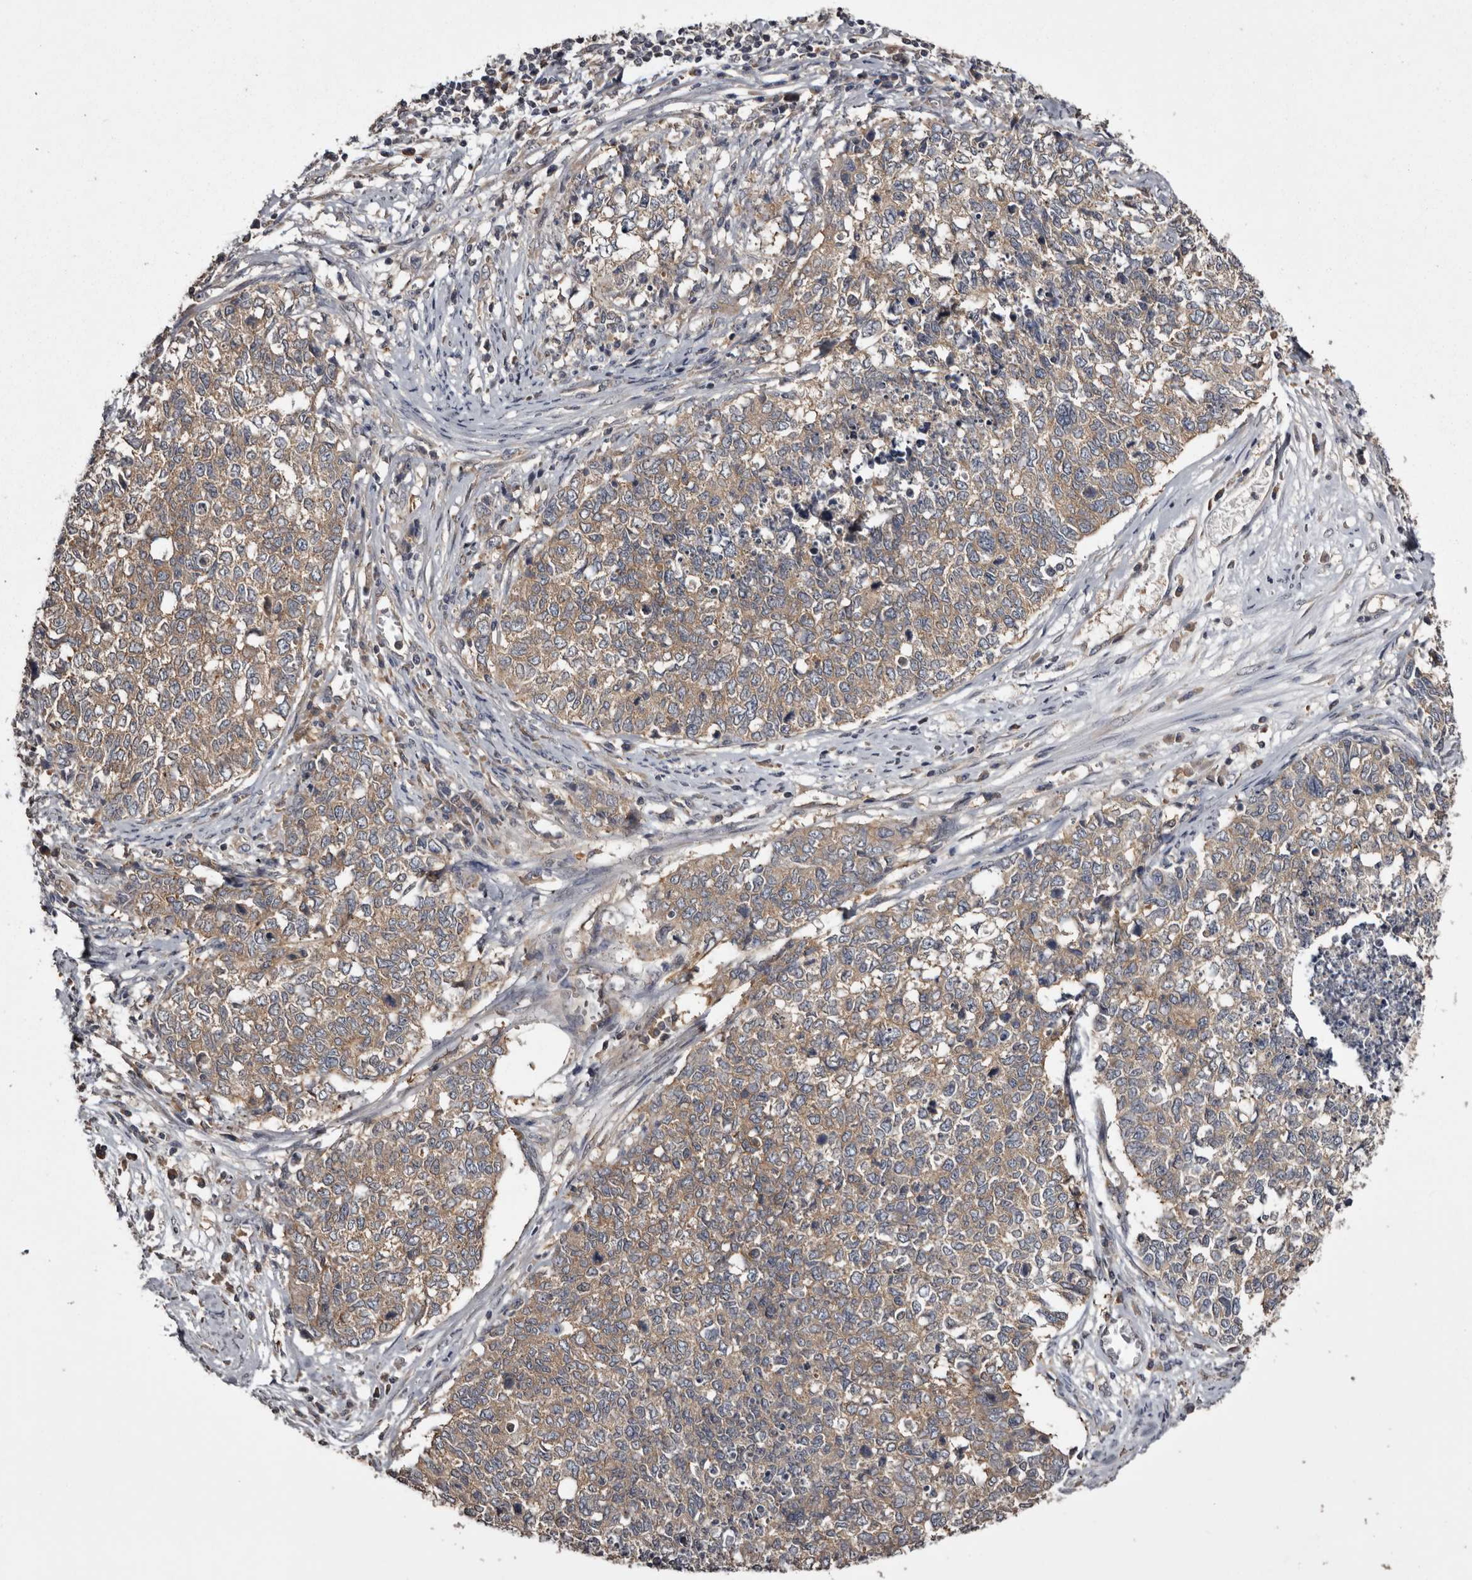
{"staining": {"intensity": "weak", "quantity": ">75%", "location": "cytoplasmic/membranous"}, "tissue": "cervical cancer", "cell_type": "Tumor cells", "image_type": "cancer", "snomed": [{"axis": "morphology", "description": "Squamous cell carcinoma, NOS"}, {"axis": "topography", "description": "Cervix"}], "caption": "Immunohistochemical staining of cervical squamous cell carcinoma displays low levels of weak cytoplasmic/membranous positivity in about >75% of tumor cells.", "gene": "DARS1", "patient": {"sex": "female", "age": 63}}